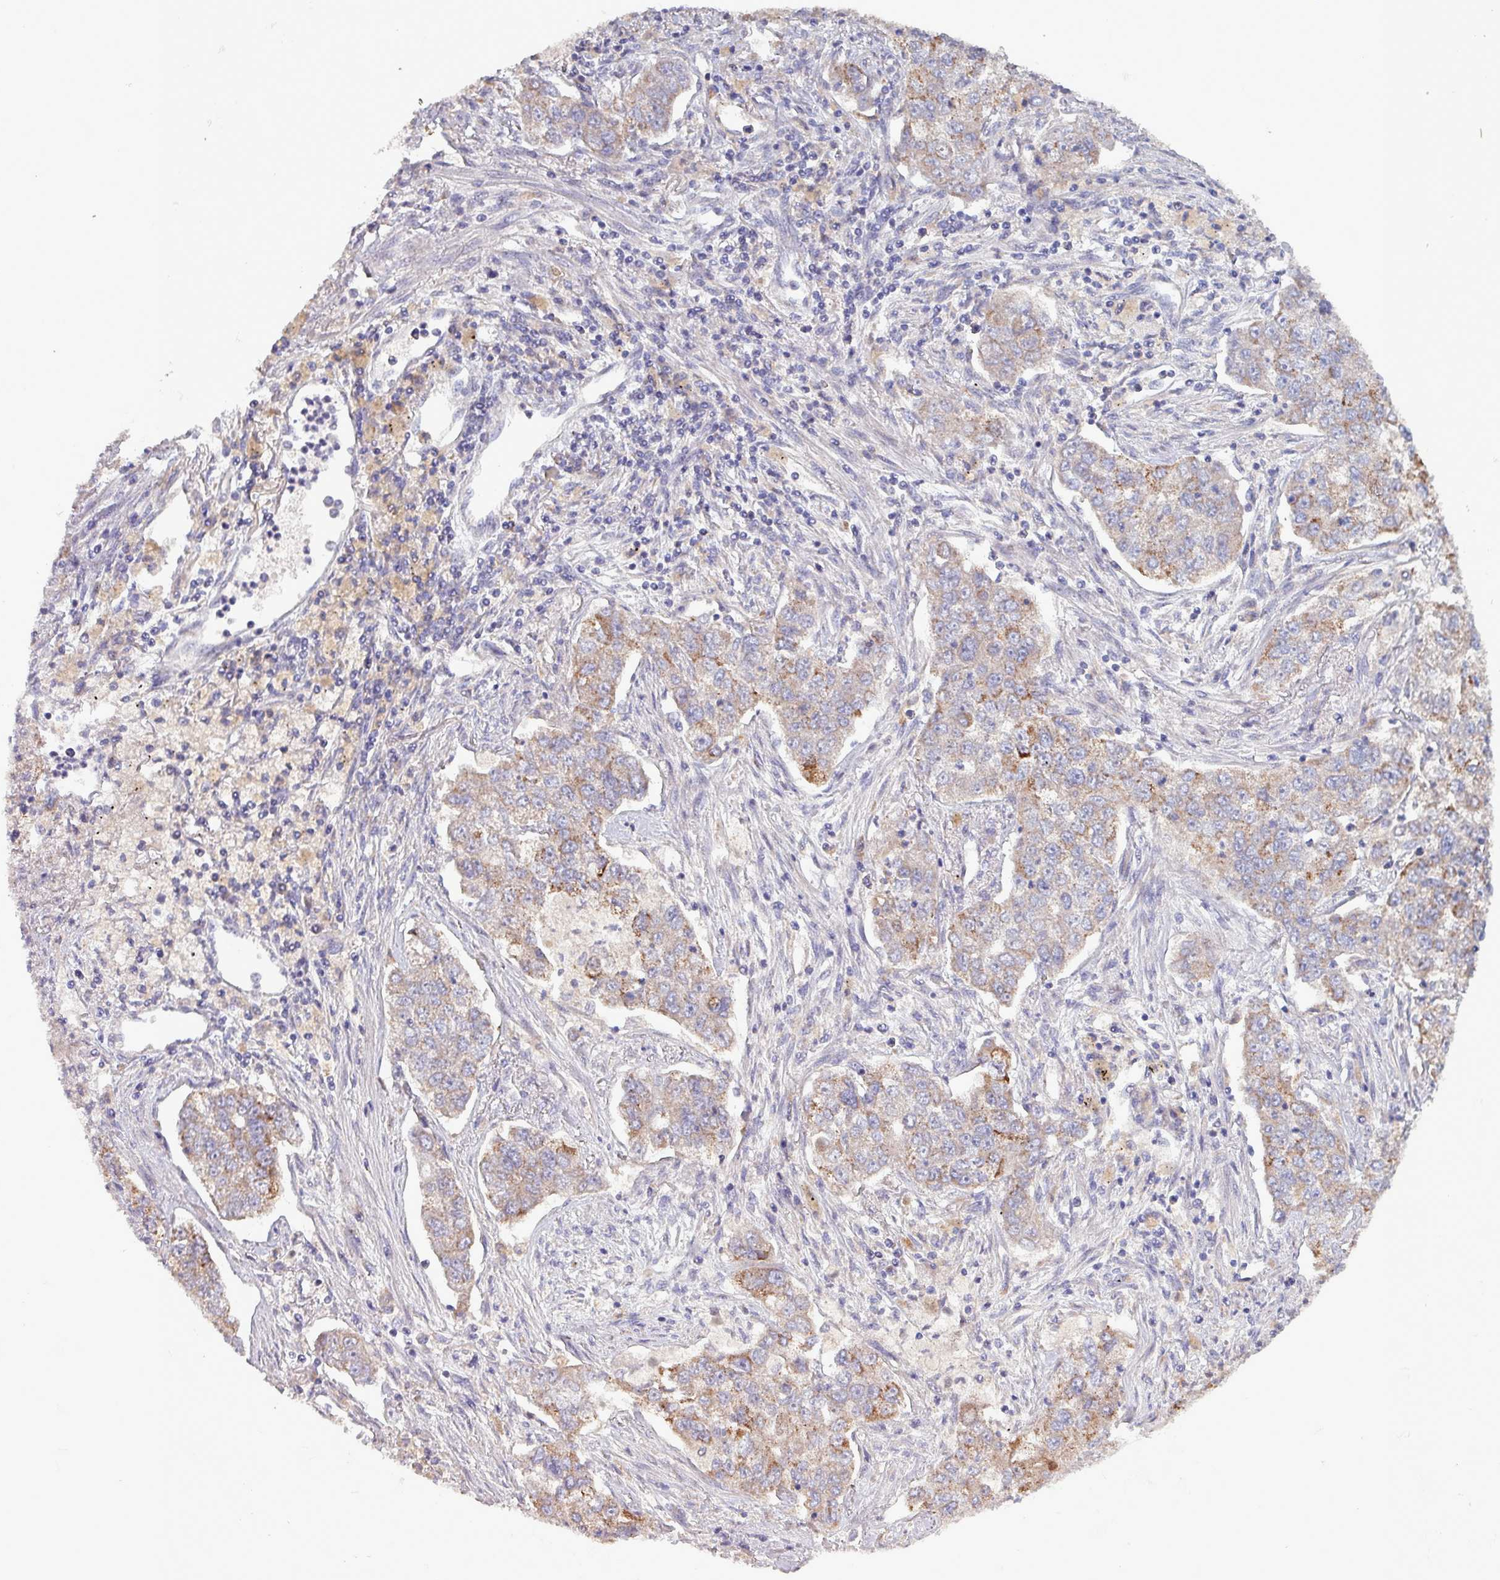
{"staining": {"intensity": "moderate", "quantity": ">75%", "location": "cytoplasmic/membranous"}, "tissue": "lung cancer", "cell_type": "Tumor cells", "image_type": "cancer", "snomed": [{"axis": "morphology", "description": "Adenocarcinoma, NOS"}, {"axis": "topography", "description": "Lung"}], "caption": "A histopathology image showing moderate cytoplasmic/membranous positivity in approximately >75% of tumor cells in lung adenocarcinoma, as visualized by brown immunohistochemical staining.", "gene": "ZNF322", "patient": {"sex": "male", "age": 49}}